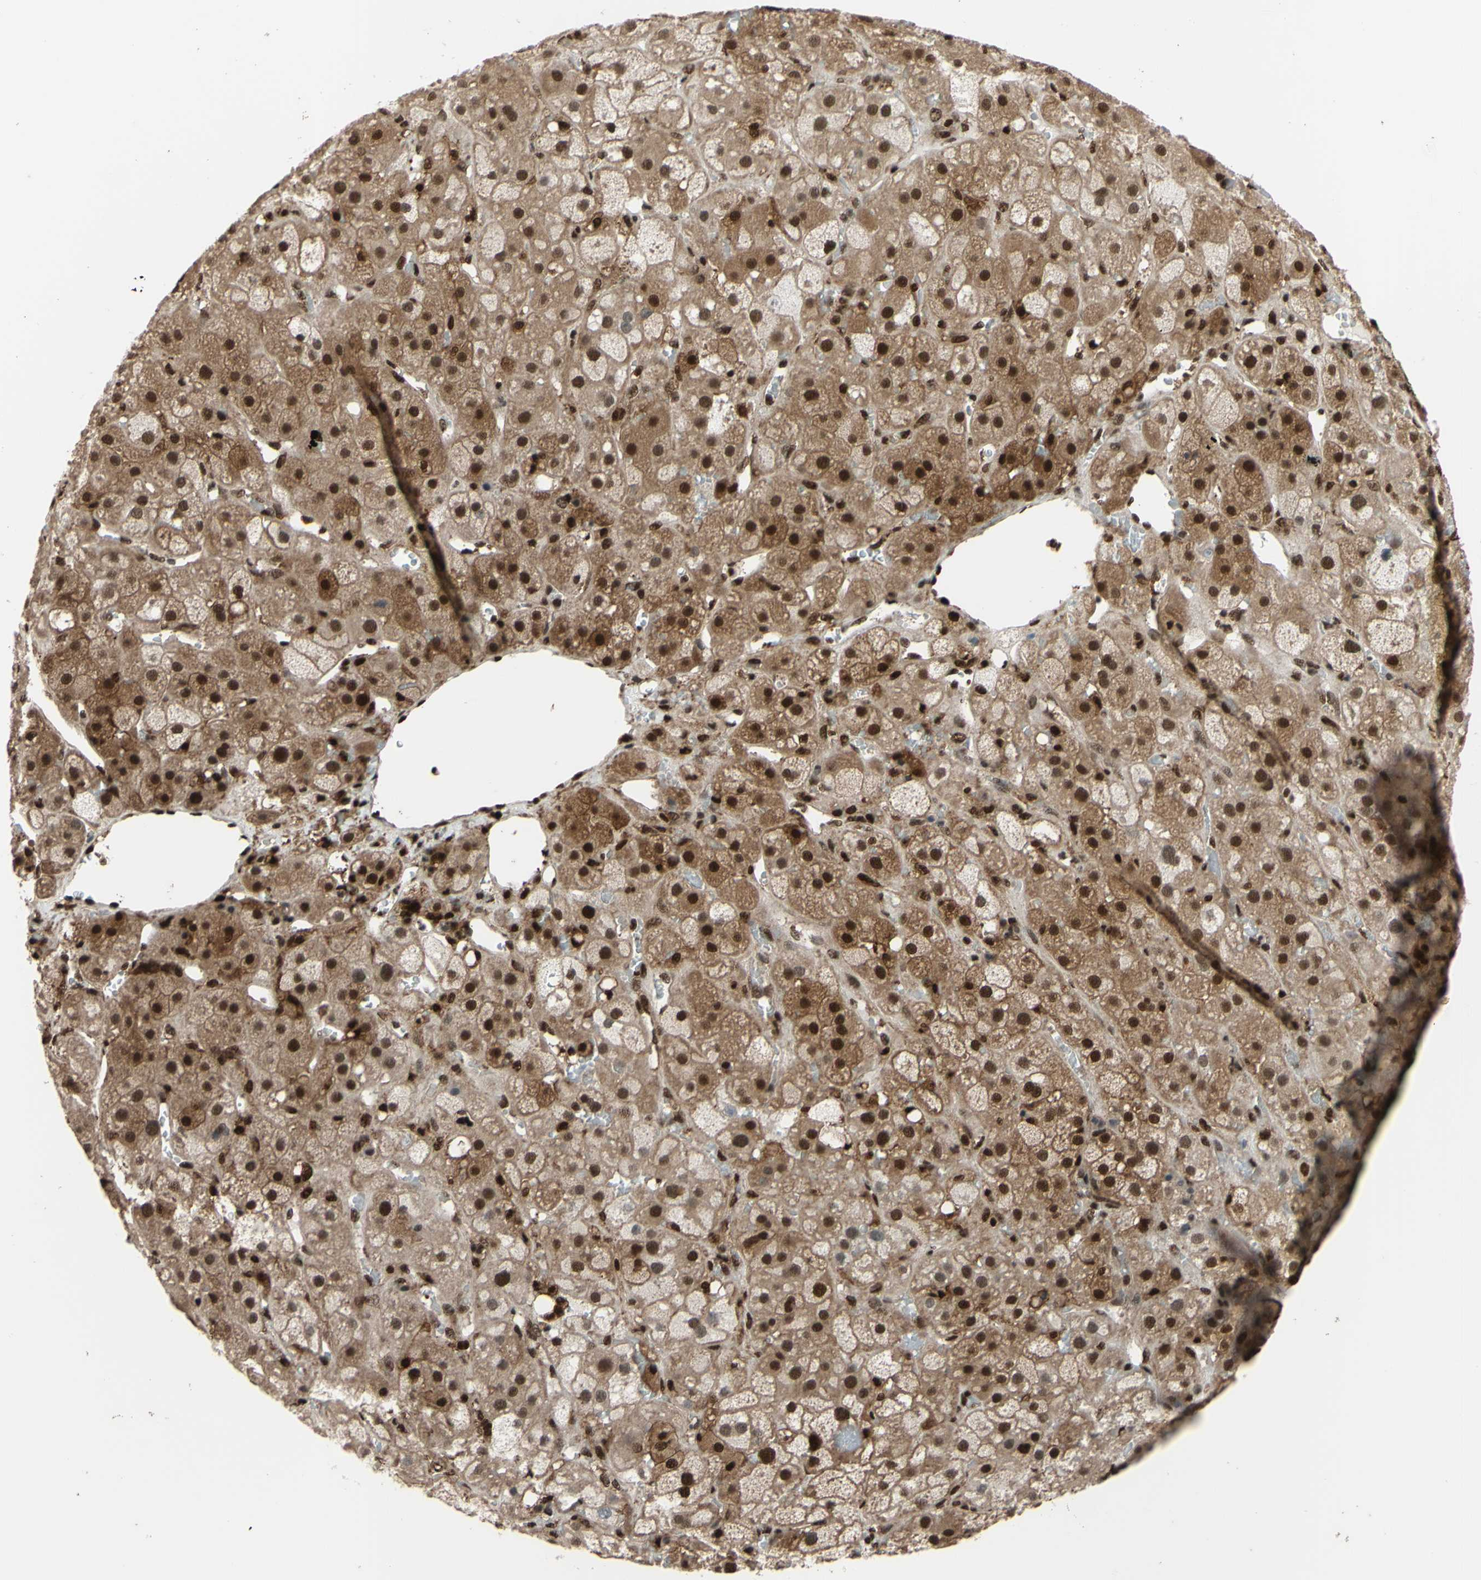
{"staining": {"intensity": "moderate", "quantity": ">75%", "location": "cytoplasmic/membranous,nuclear"}, "tissue": "adrenal gland", "cell_type": "Glandular cells", "image_type": "normal", "snomed": [{"axis": "morphology", "description": "Normal tissue, NOS"}, {"axis": "topography", "description": "Adrenal gland"}], "caption": "The immunohistochemical stain highlights moderate cytoplasmic/membranous,nuclear positivity in glandular cells of normal adrenal gland. The staining was performed using DAB (3,3'-diaminobenzidine) to visualize the protein expression in brown, while the nuclei were stained in blue with hematoxylin (Magnification: 20x).", "gene": "FKBP5", "patient": {"sex": "female", "age": 47}}